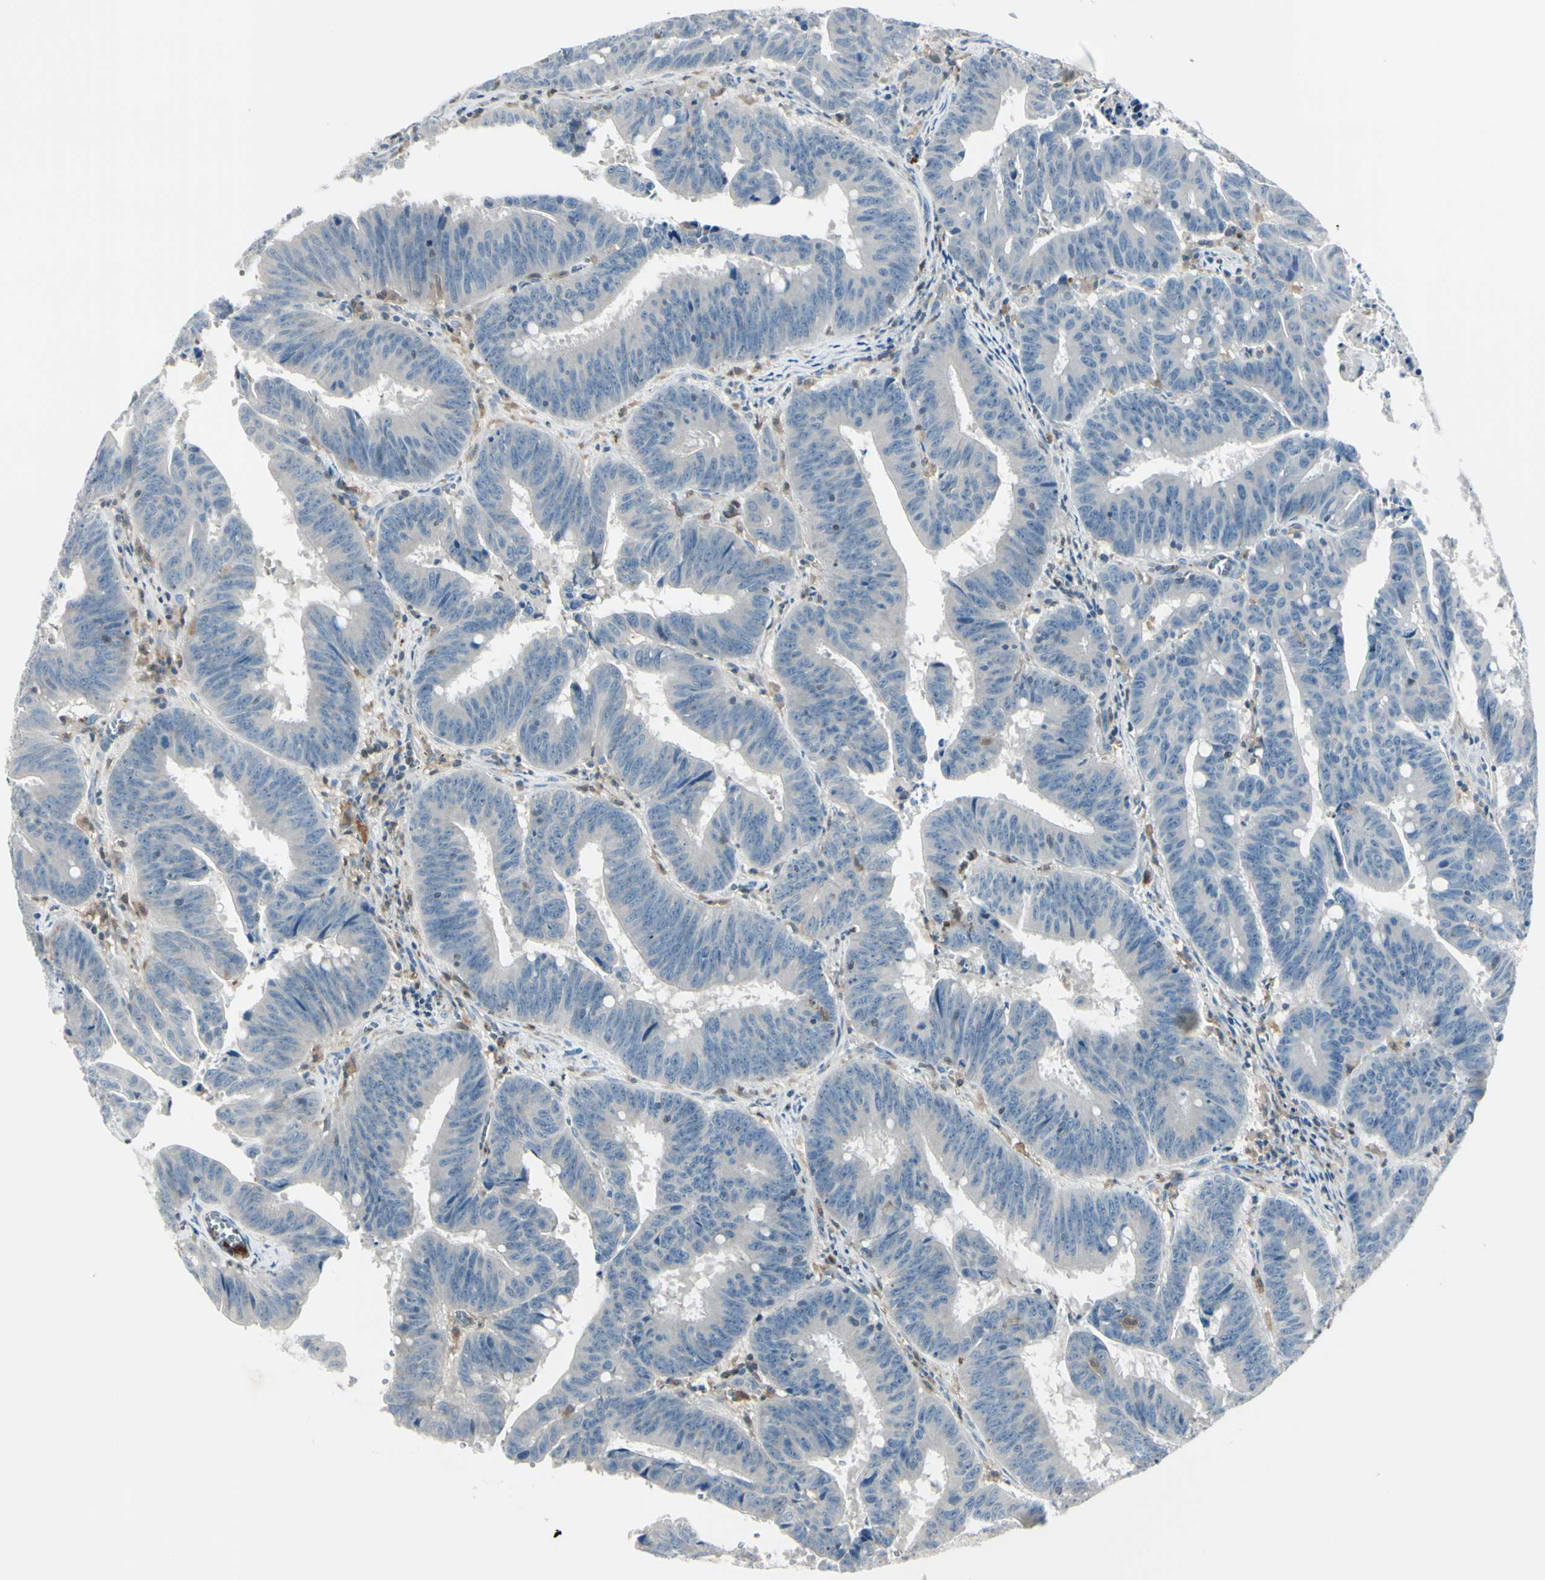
{"staining": {"intensity": "negative", "quantity": "none", "location": "none"}, "tissue": "colorectal cancer", "cell_type": "Tumor cells", "image_type": "cancer", "snomed": [{"axis": "morphology", "description": "Adenocarcinoma, NOS"}, {"axis": "topography", "description": "Colon"}], "caption": "Colorectal cancer was stained to show a protein in brown. There is no significant expression in tumor cells.", "gene": "CYRIB", "patient": {"sex": "male", "age": 45}}